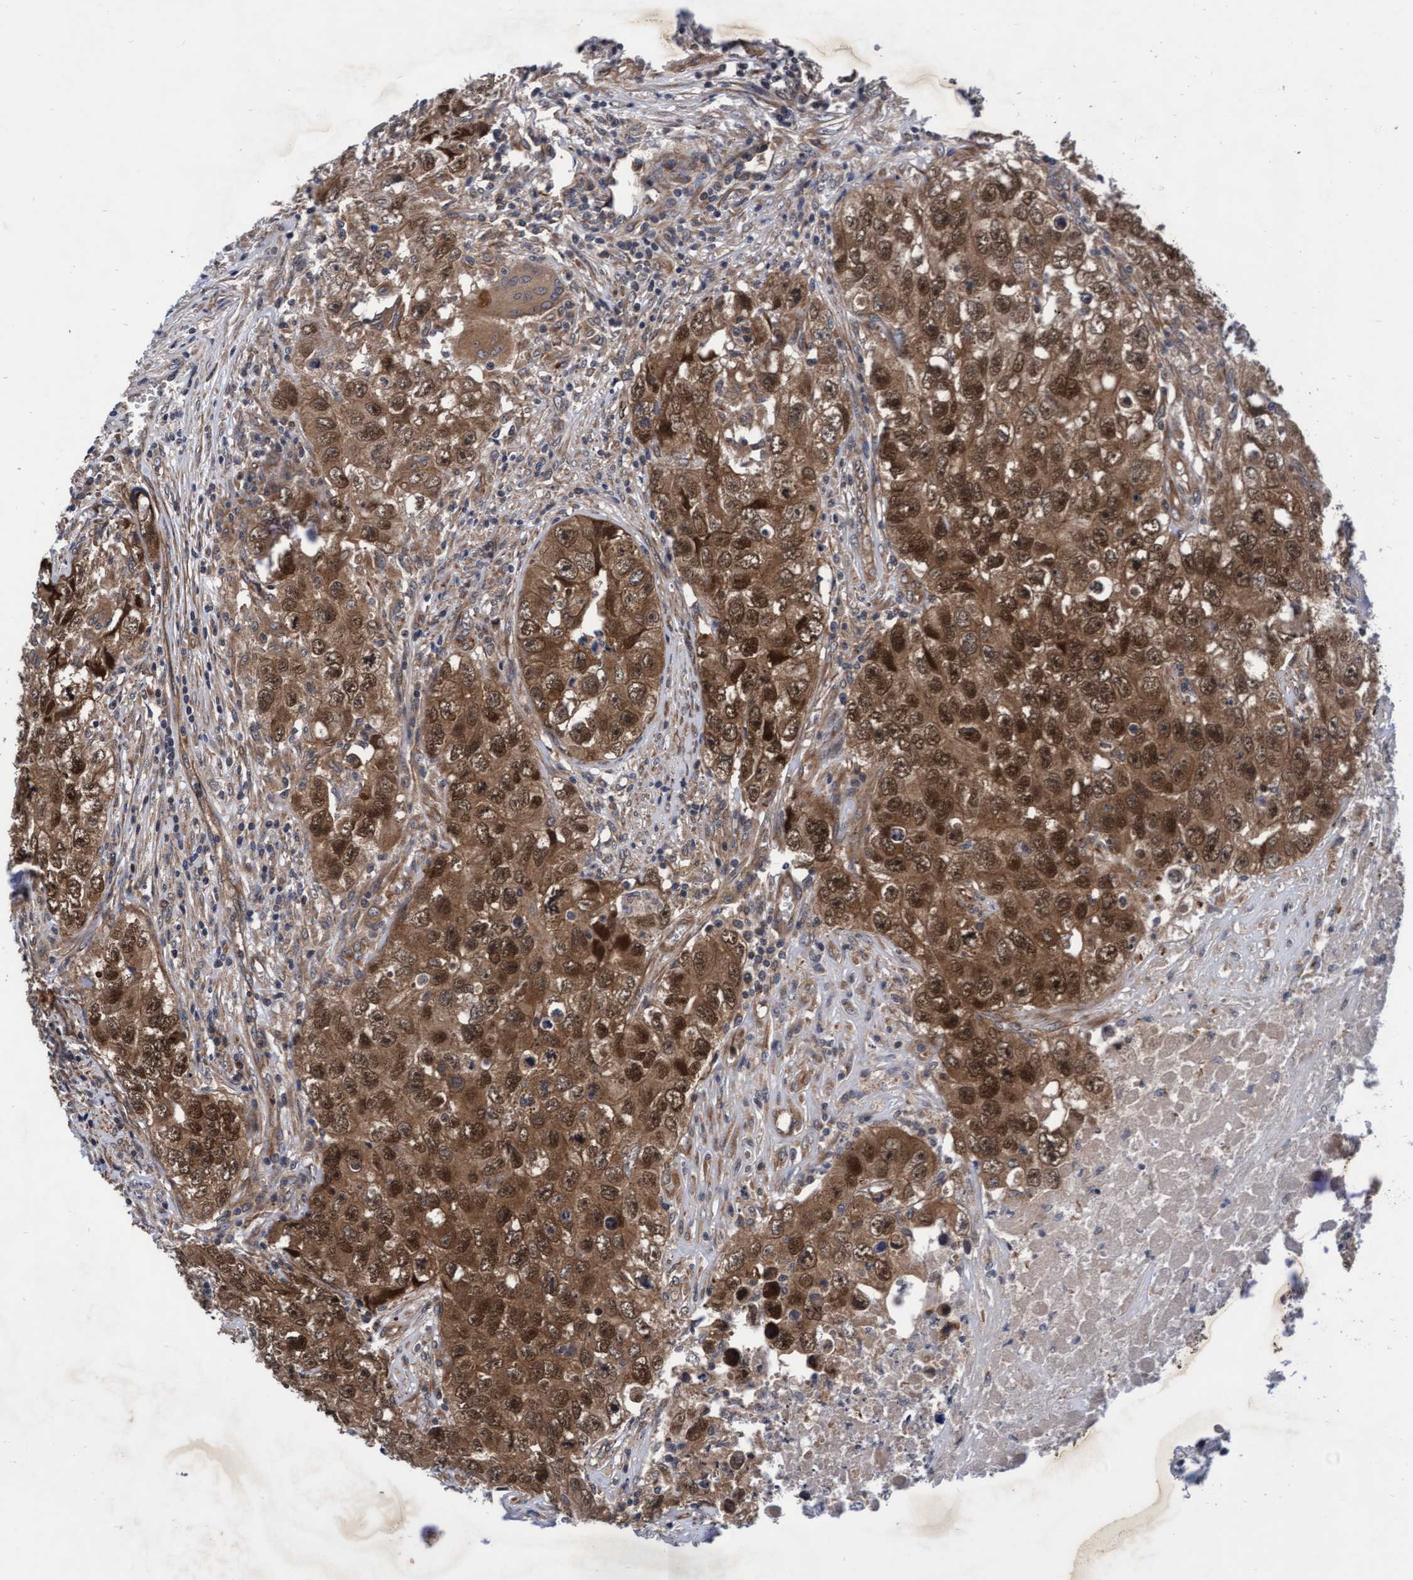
{"staining": {"intensity": "strong", "quantity": ">75%", "location": "cytoplasmic/membranous,nuclear"}, "tissue": "testis cancer", "cell_type": "Tumor cells", "image_type": "cancer", "snomed": [{"axis": "morphology", "description": "Seminoma, NOS"}, {"axis": "morphology", "description": "Carcinoma, Embryonal, NOS"}, {"axis": "topography", "description": "Testis"}], "caption": "Protein analysis of embryonal carcinoma (testis) tissue demonstrates strong cytoplasmic/membranous and nuclear expression in about >75% of tumor cells.", "gene": "EFCAB13", "patient": {"sex": "male", "age": 43}}